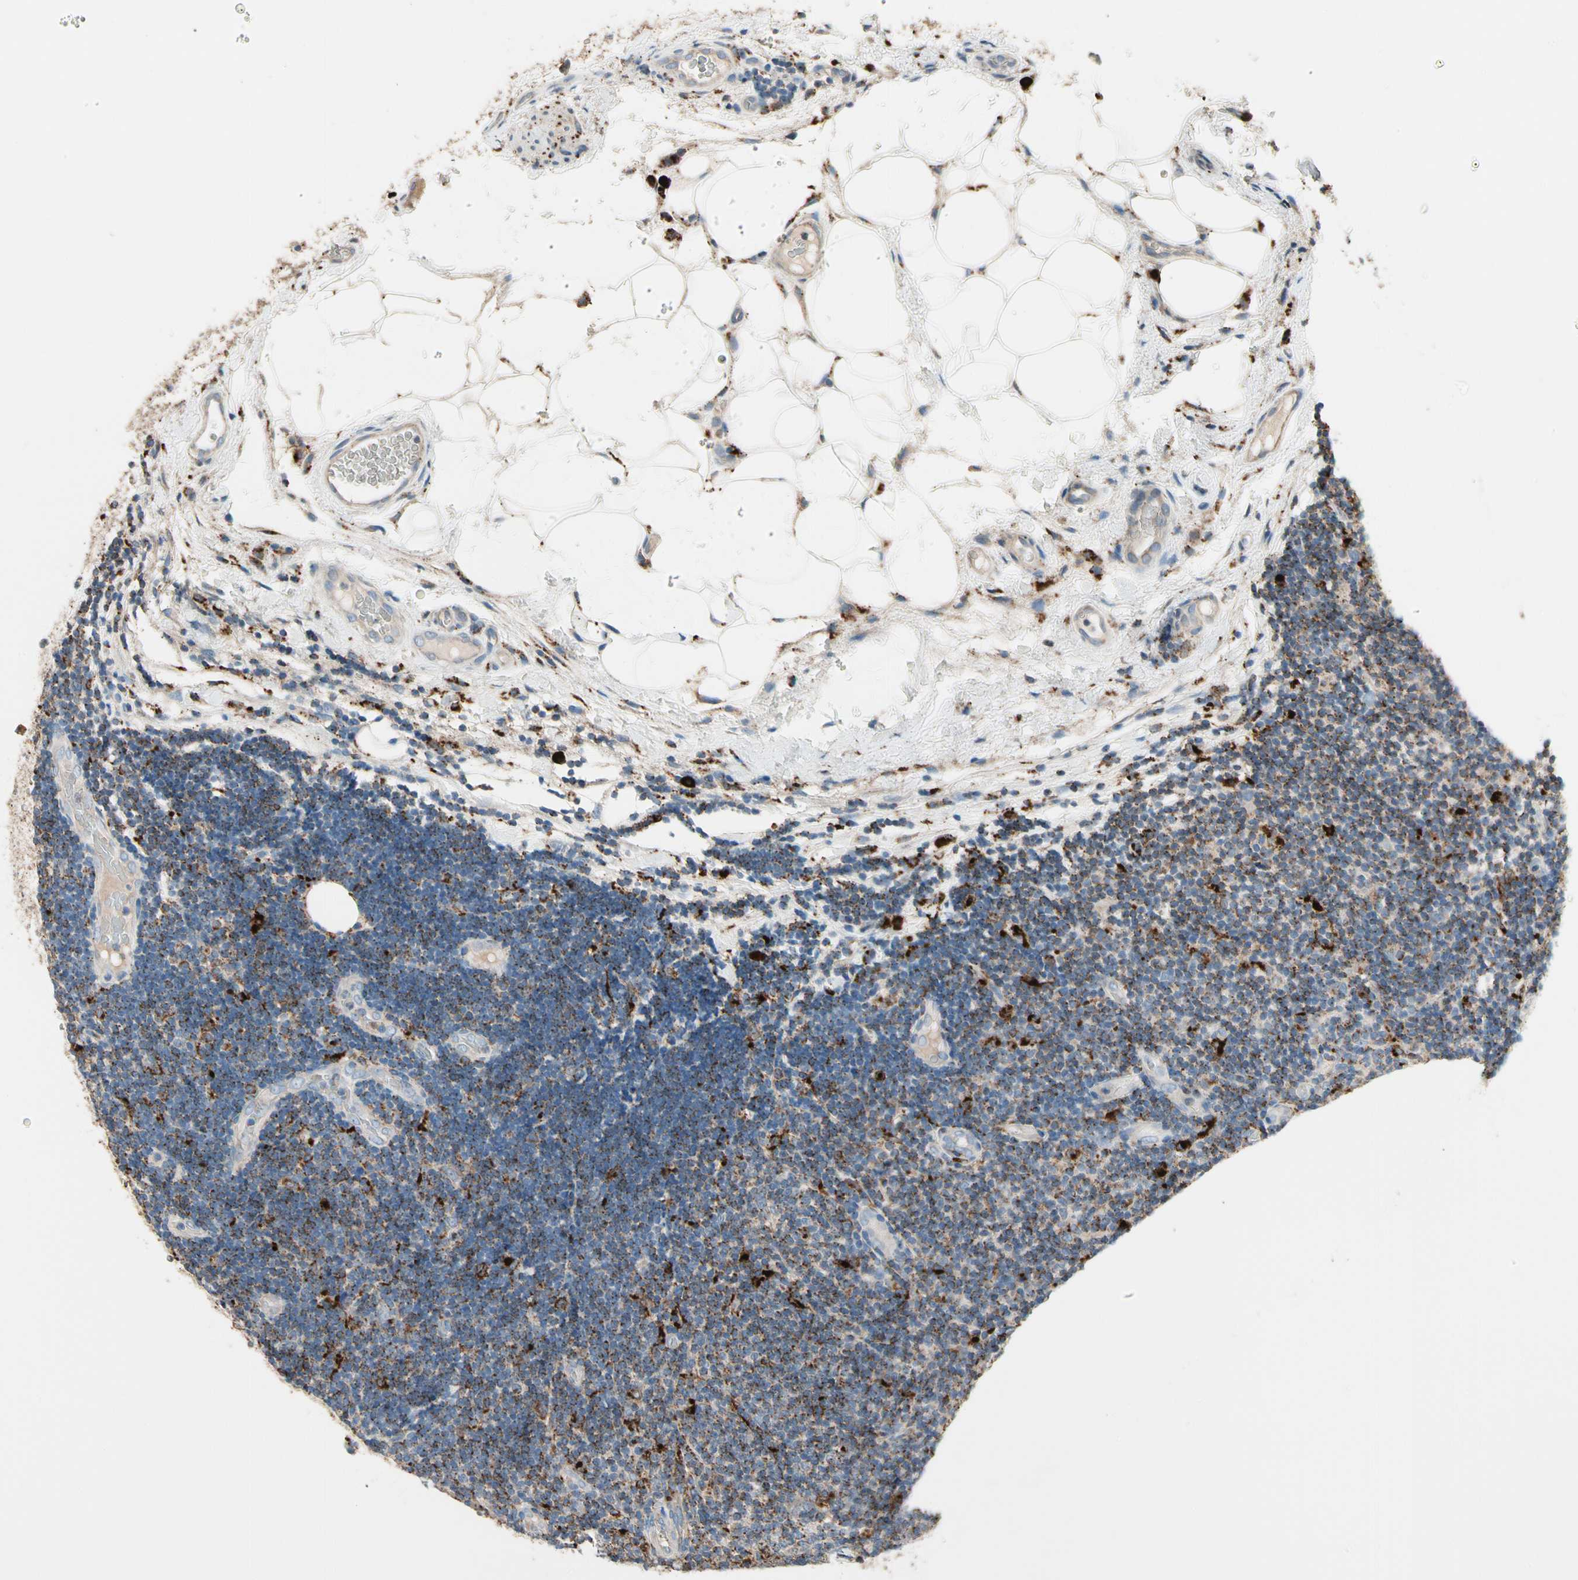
{"staining": {"intensity": "strong", "quantity": ">75%", "location": "cytoplasmic/membranous"}, "tissue": "lymphoma", "cell_type": "Tumor cells", "image_type": "cancer", "snomed": [{"axis": "morphology", "description": "Malignant lymphoma, non-Hodgkin's type, Low grade"}, {"axis": "topography", "description": "Lymph node"}], "caption": "The micrograph demonstrates immunohistochemical staining of low-grade malignant lymphoma, non-Hodgkin's type. There is strong cytoplasmic/membranous positivity is present in about >75% of tumor cells.", "gene": "GM2A", "patient": {"sex": "male", "age": 83}}